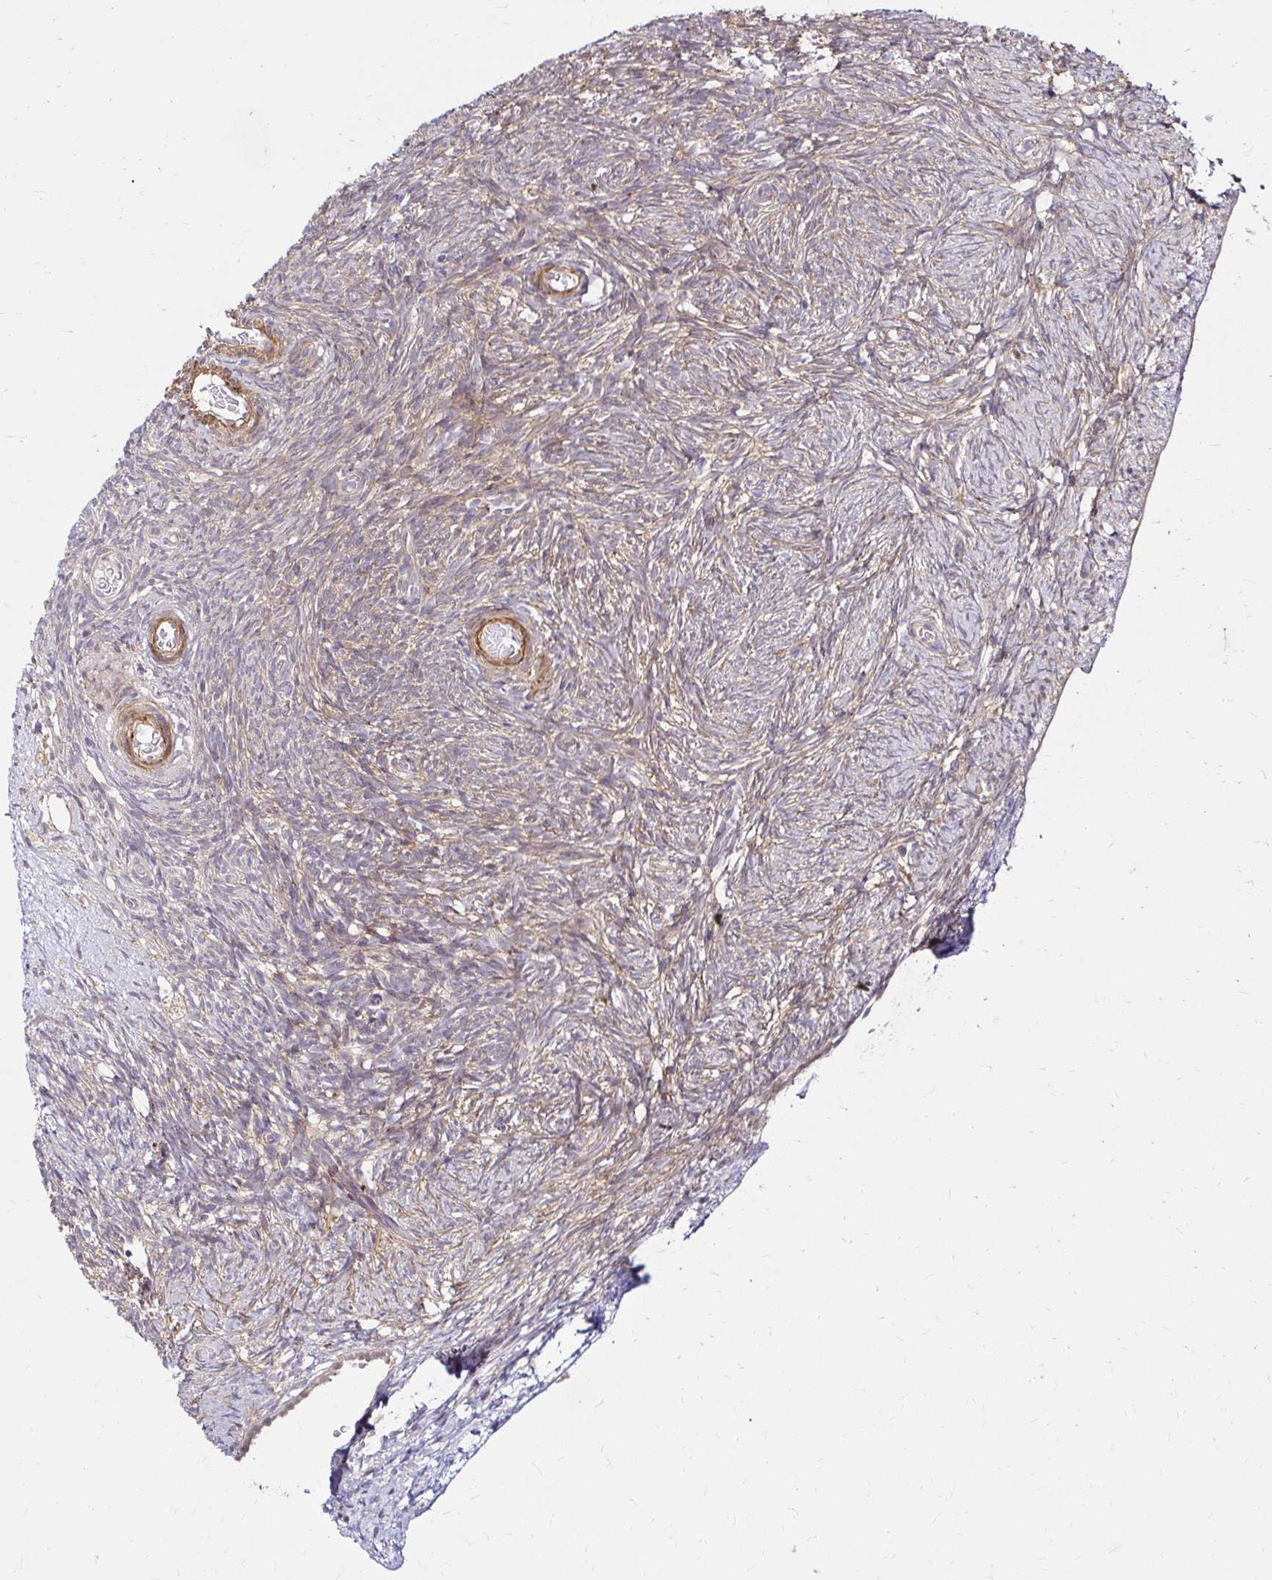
{"staining": {"intensity": "weak", "quantity": ">75%", "location": "cytoplasmic/membranous"}, "tissue": "ovary", "cell_type": "Follicle cells", "image_type": "normal", "snomed": [{"axis": "morphology", "description": "Normal tissue, NOS"}, {"axis": "topography", "description": "Ovary"}], "caption": "A low amount of weak cytoplasmic/membranous positivity is present in approximately >75% of follicle cells in benign ovary.", "gene": "YAP1", "patient": {"sex": "female", "age": 39}}